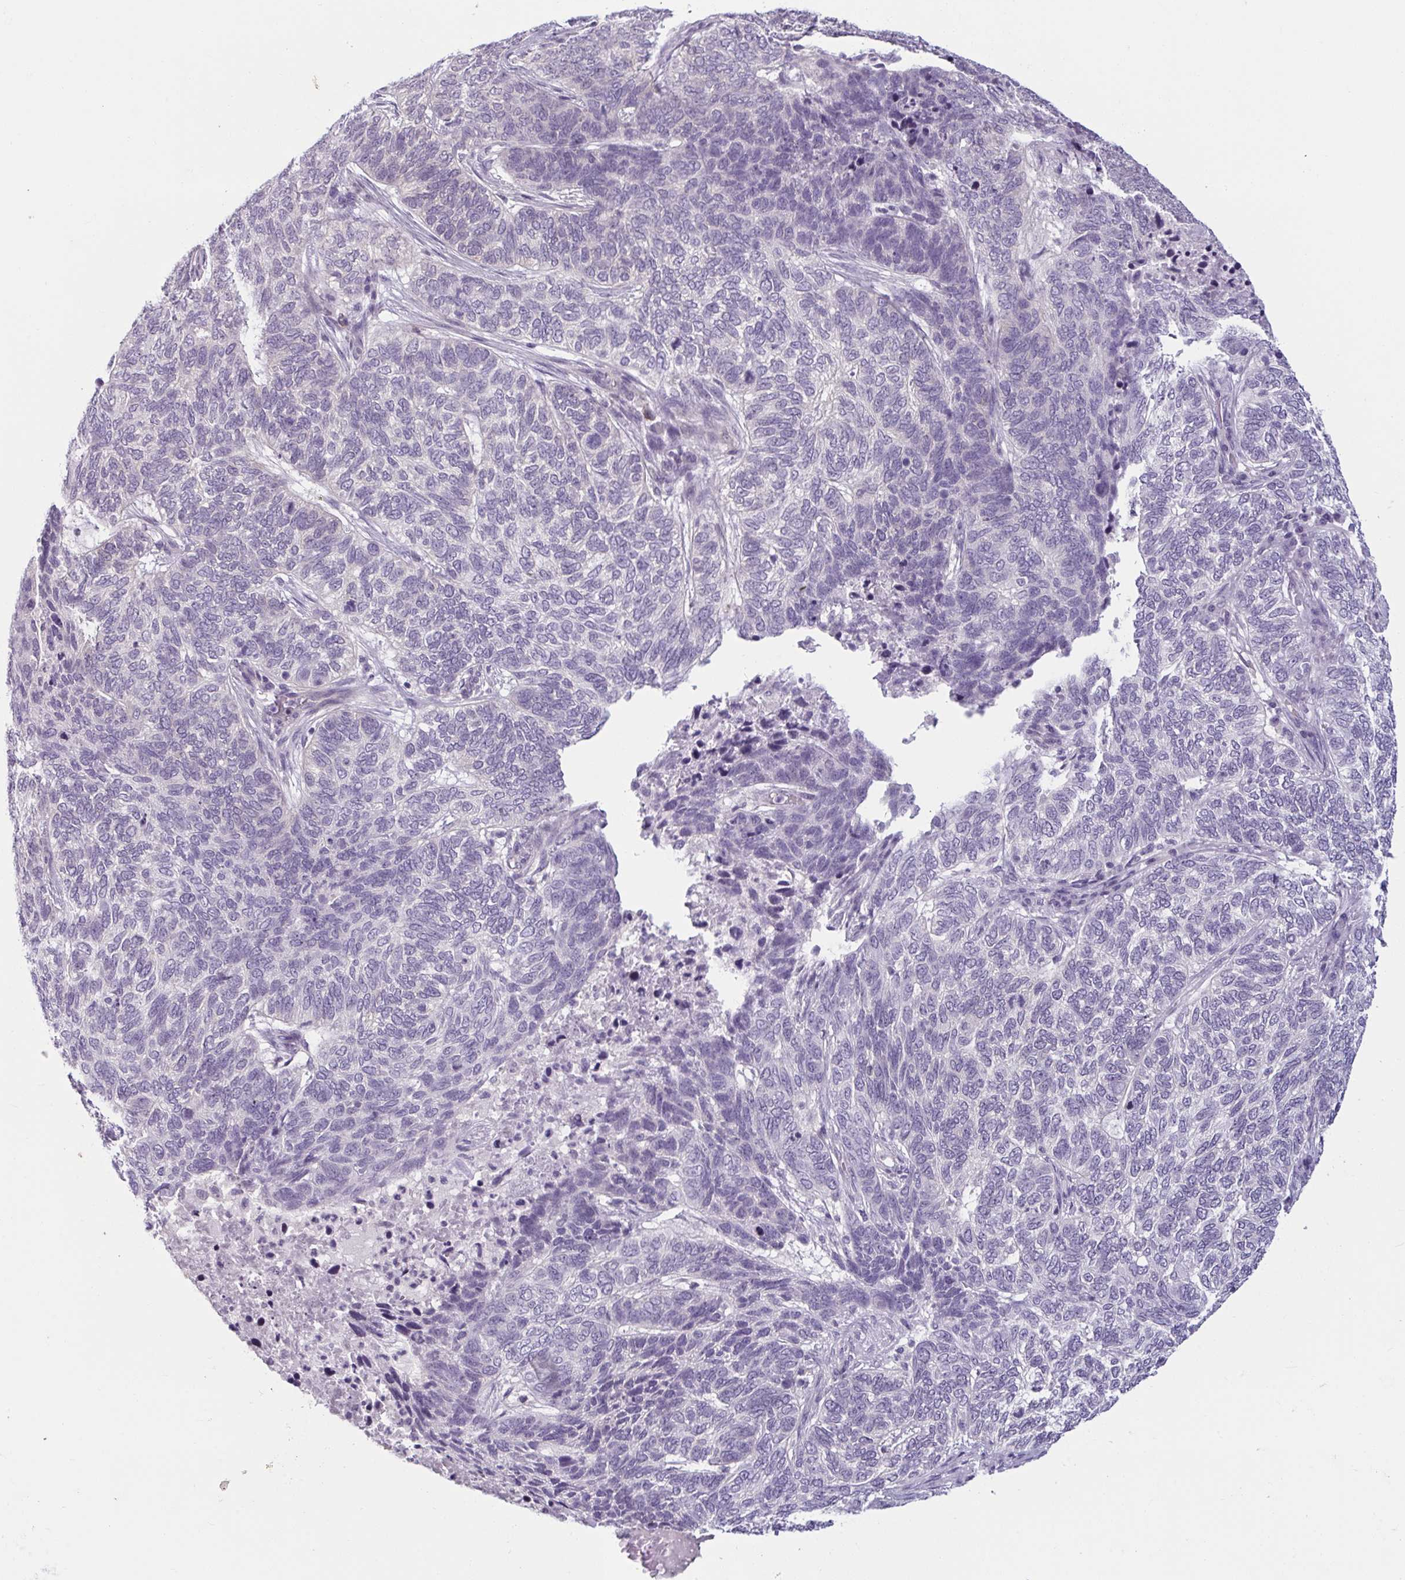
{"staining": {"intensity": "negative", "quantity": "none", "location": "none"}, "tissue": "skin cancer", "cell_type": "Tumor cells", "image_type": "cancer", "snomed": [{"axis": "morphology", "description": "Basal cell carcinoma"}, {"axis": "topography", "description": "Skin"}], "caption": "High magnification brightfield microscopy of skin cancer (basal cell carcinoma) stained with DAB (3,3'-diaminobenzidine) (brown) and counterstained with hematoxylin (blue): tumor cells show no significant expression. (Stains: DAB (3,3'-diaminobenzidine) IHC with hematoxylin counter stain, Microscopy: brightfield microscopy at high magnification).", "gene": "TBC1D4", "patient": {"sex": "female", "age": 65}}